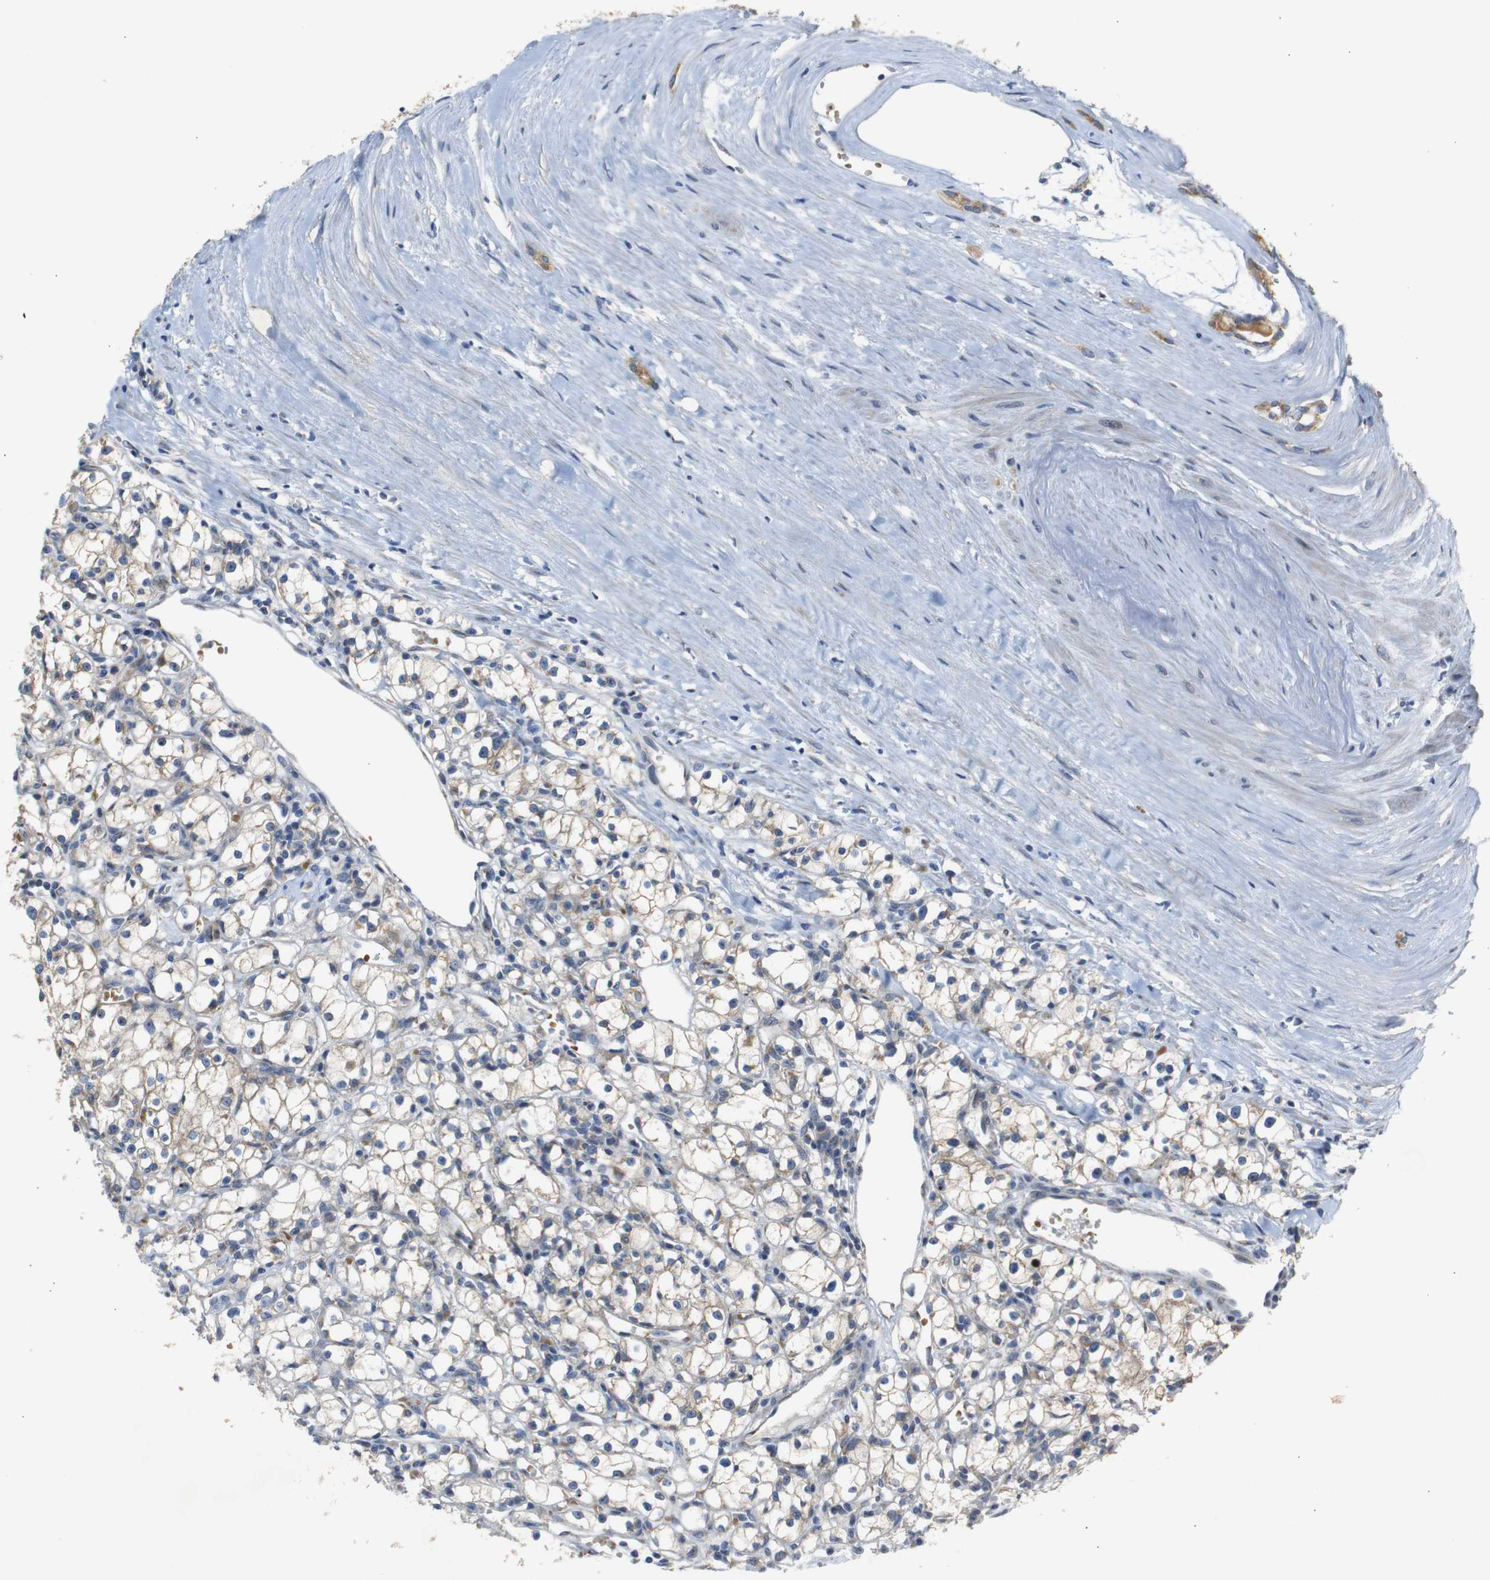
{"staining": {"intensity": "weak", "quantity": "25%-75%", "location": "cytoplasmic/membranous"}, "tissue": "renal cancer", "cell_type": "Tumor cells", "image_type": "cancer", "snomed": [{"axis": "morphology", "description": "Adenocarcinoma, NOS"}, {"axis": "topography", "description": "Kidney"}], "caption": "DAB immunohistochemical staining of renal cancer reveals weak cytoplasmic/membranous protein expression in about 25%-75% of tumor cells.", "gene": "CHST10", "patient": {"sex": "male", "age": 56}}